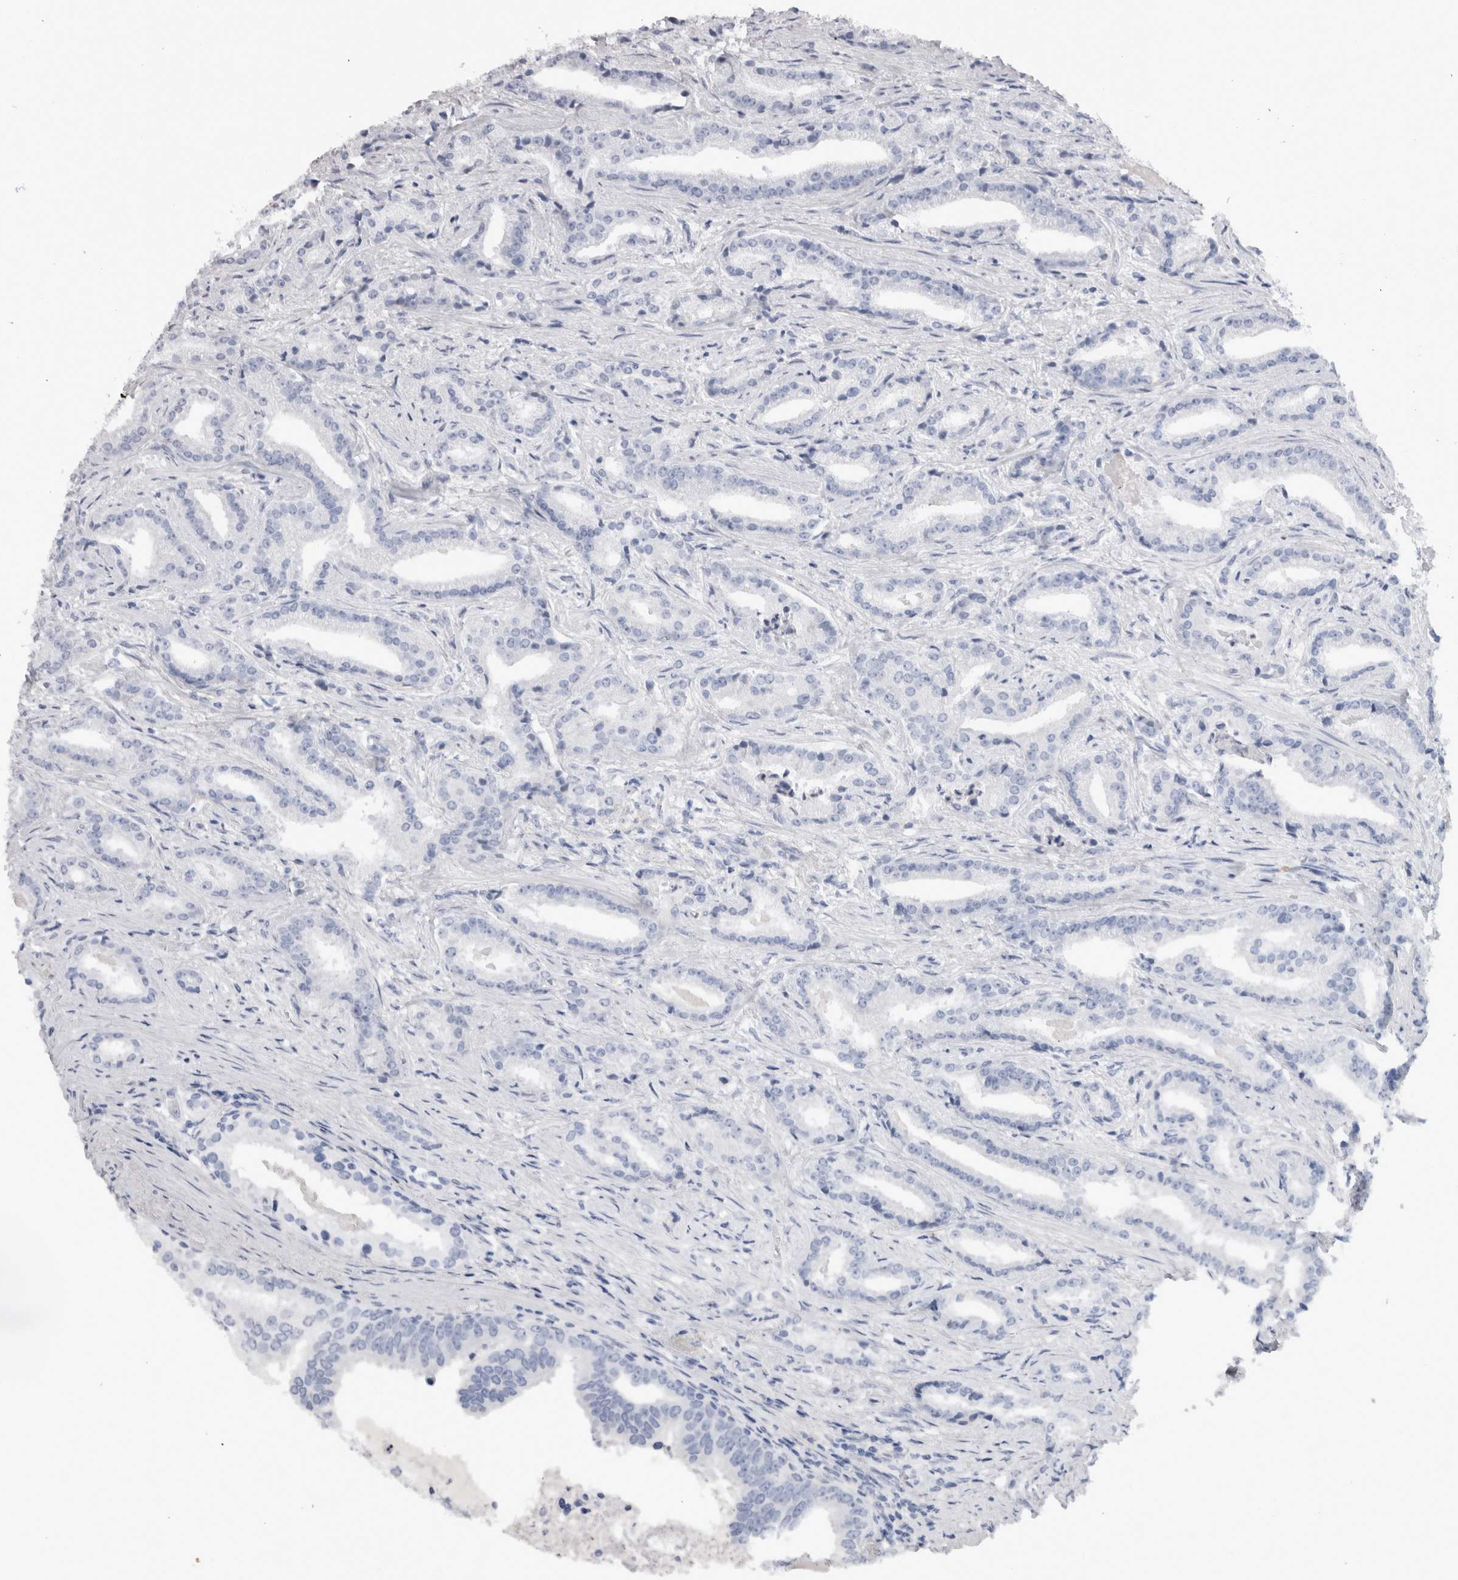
{"staining": {"intensity": "negative", "quantity": "none", "location": "none"}, "tissue": "prostate cancer", "cell_type": "Tumor cells", "image_type": "cancer", "snomed": [{"axis": "morphology", "description": "Adenocarcinoma, Low grade"}, {"axis": "topography", "description": "Prostate"}], "caption": "High magnification brightfield microscopy of prostate low-grade adenocarcinoma stained with DAB (brown) and counterstained with hematoxylin (blue): tumor cells show no significant staining.", "gene": "ADAM2", "patient": {"sex": "male", "age": 67}}